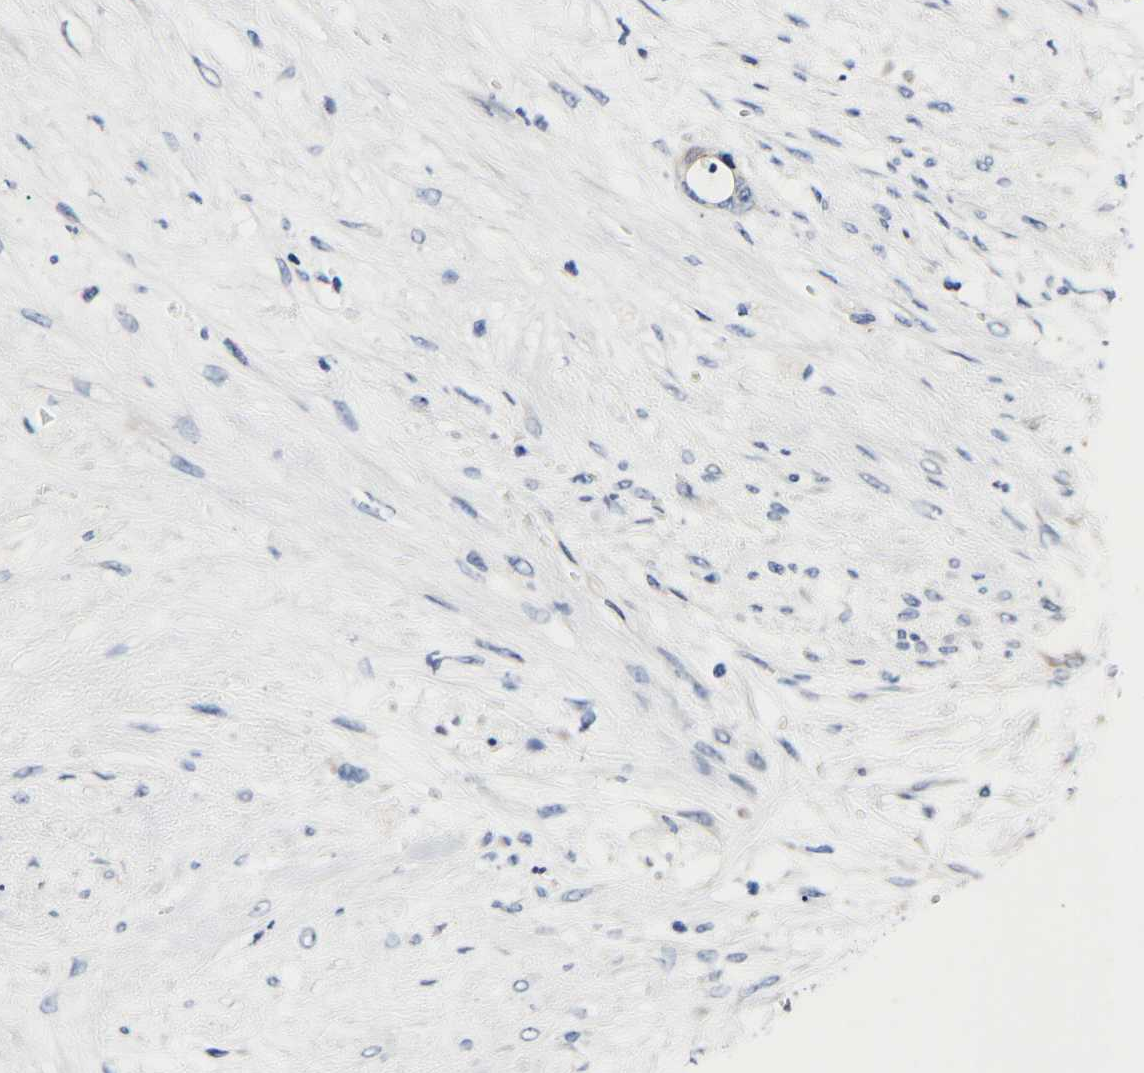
{"staining": {"intensity": "negative", "quantity": "none", "location": "none"}, "tissue": "liver cancer", "cell_type": "Tumor cells", "image_type": "cancer", "snomed": [{"axis": "morphology", "description": "Normal tissue, NOS"}, {"axis": "morphology", "description": "Cholangiocarcinoma"}, {"axis": "topography", "description": "Liver"}, {"axis": "topography", "description": "Peripheral nerve tissue"}], "caption": "A high-resolution histopathology image shows IHC staining of liver cancer, which displays no significant expression in tumor cells.", "gene": "CCDC6", "patient": {"sex": "female", "age": 73}}